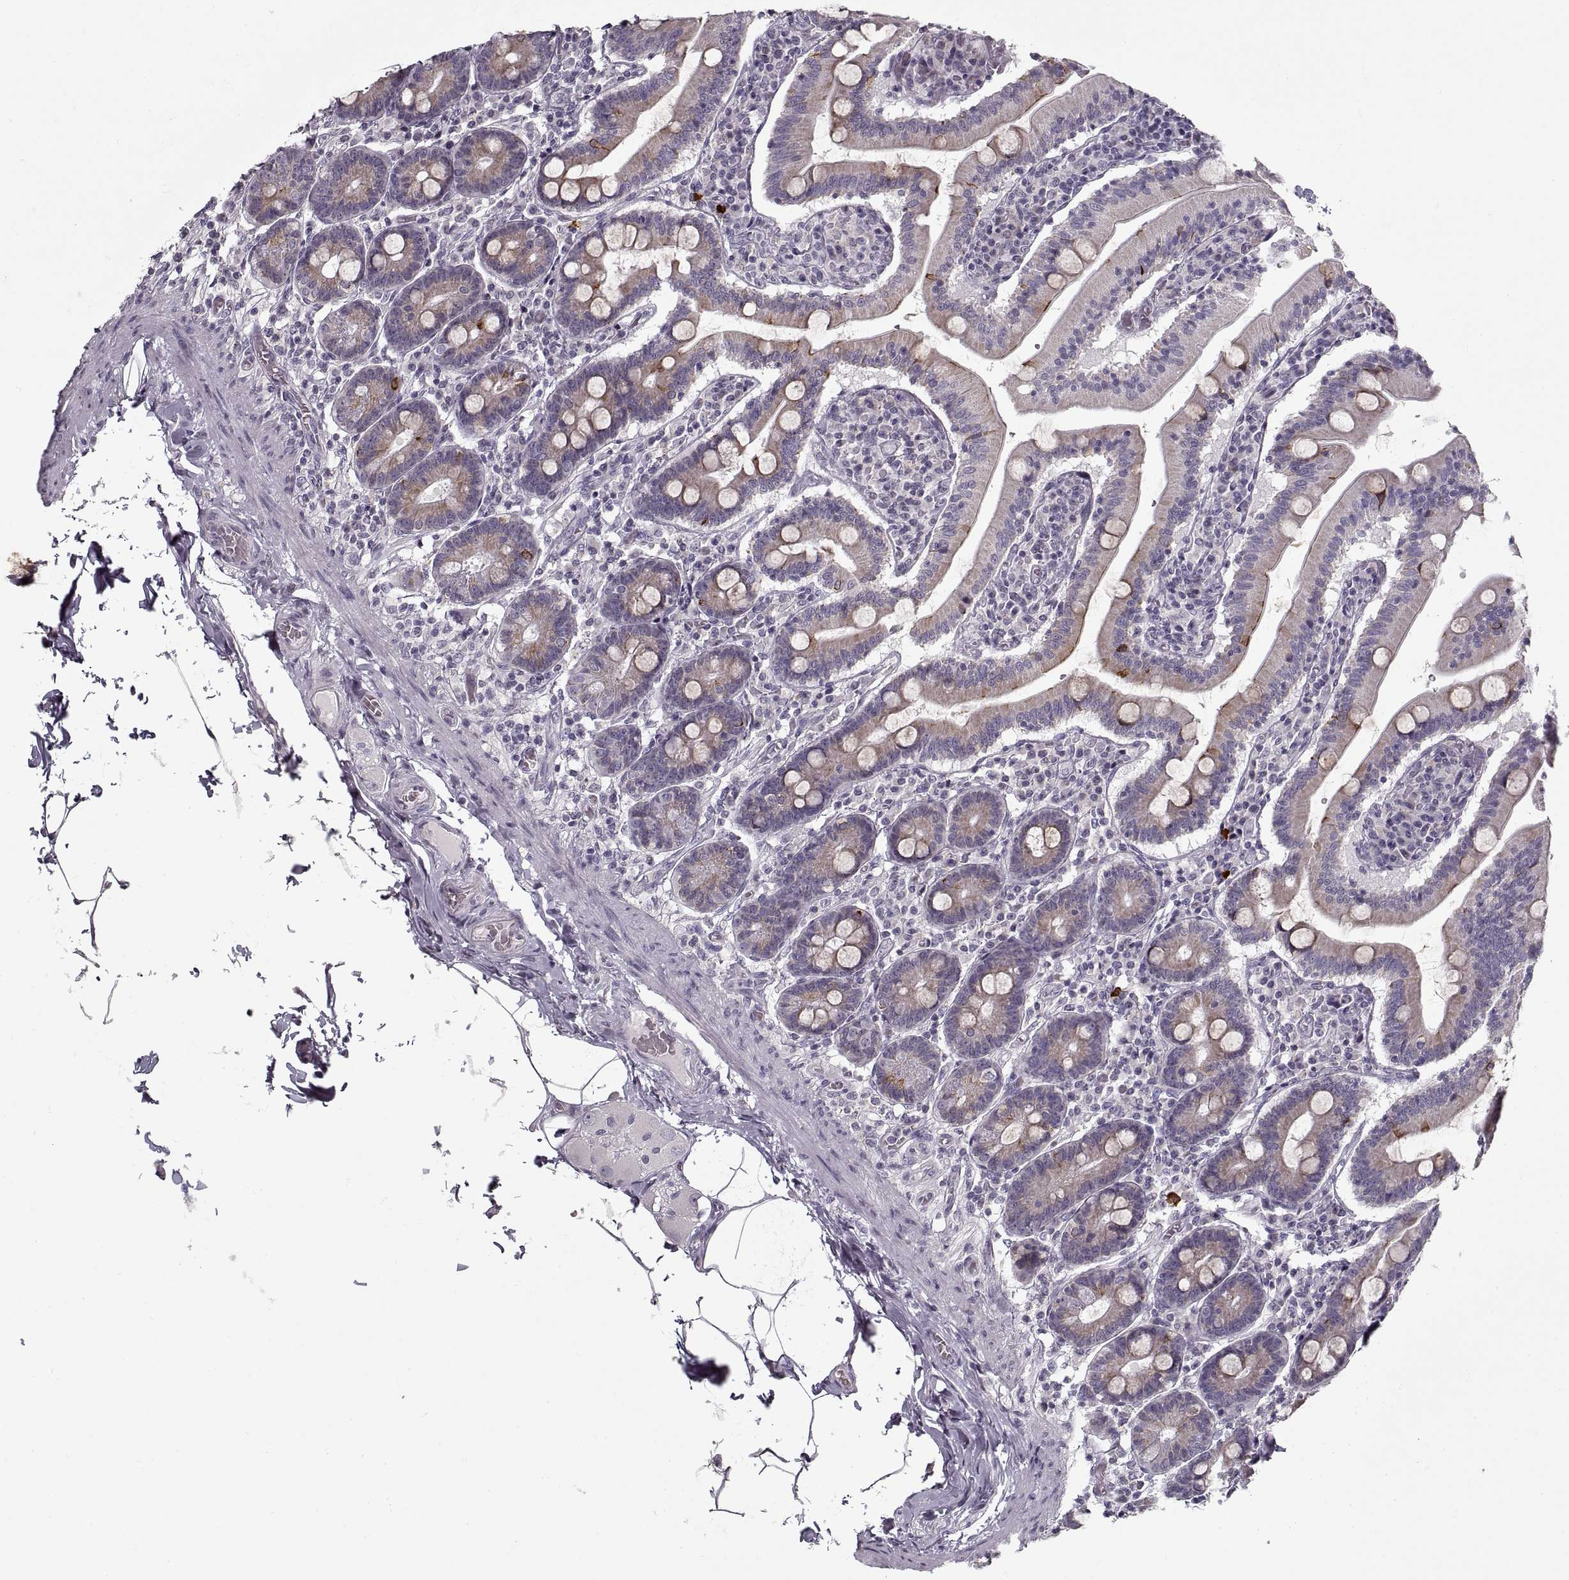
{"staining": {"intensity": "weak", "quantity": "<25%", "location": "cytoplasmic/membranous"}, "tissue": "small intestine", "cell_type": "Glandular cells", "image_type": "normal", "snomed": [{"axis": "morphology", "description": "Normal tissue, NOS"}, {"axis": "topography", "description": "Small intestine"}], "caption": "The histopathology image shows no significant staining in glandular cells of small intestine. Brightfield microscopy of immunohistochemistry (IHC) stained with DAB (brown) and hematoxylin (blue), captured at high magnification.", "gene": "GAD2", "patient": {"sex": "male", "age": 37}}